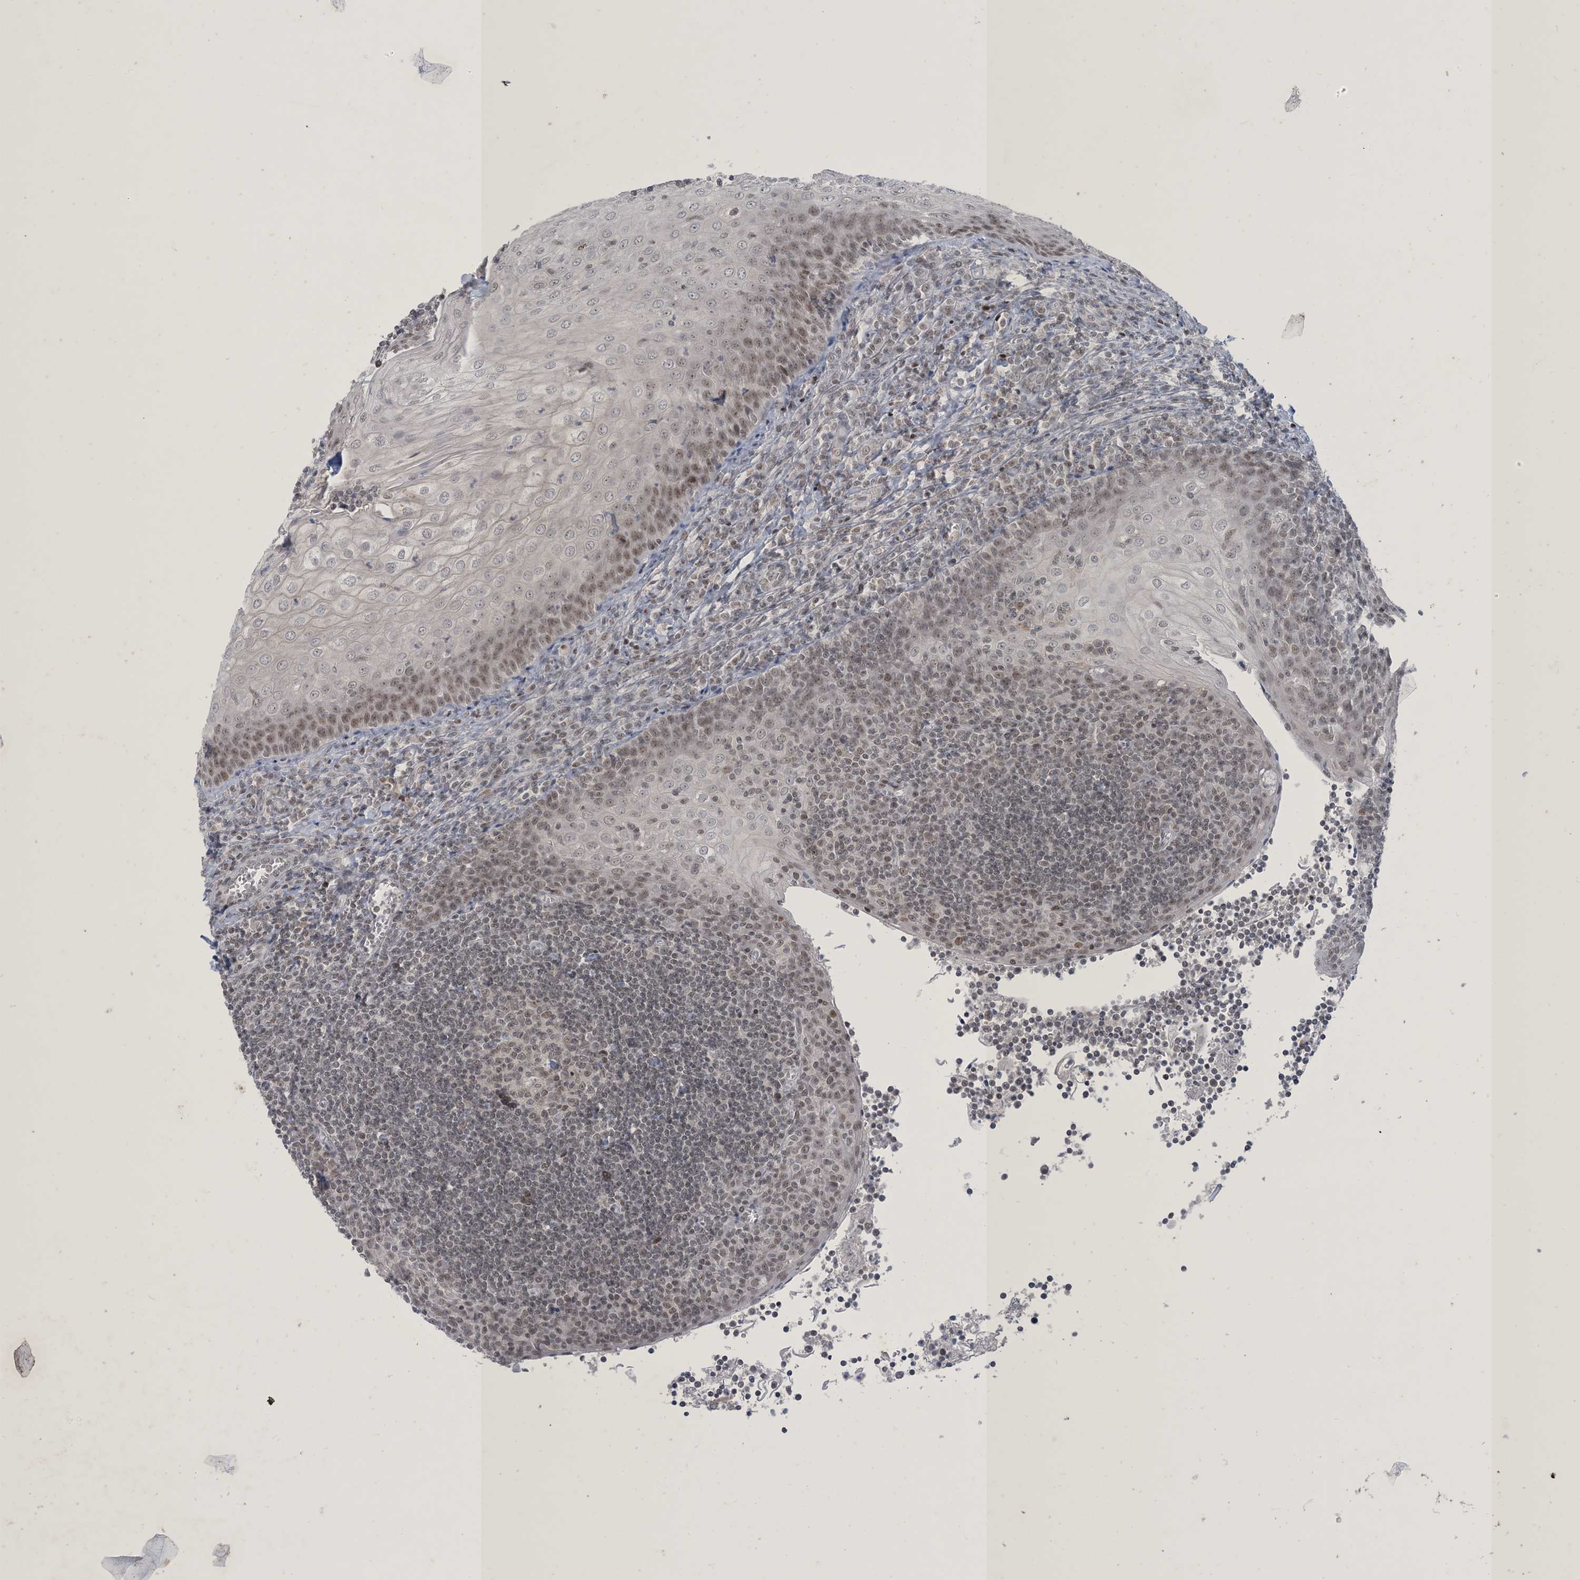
{"staining": {"intensity": "weak", "quantity": "<25%", "location": "nuclear"}, "tissue": "tonsil", "cell_type": "Germinal center cells", "image_type": "normal", "snomed": [{"axis": "morphology", "description": "Normal tissue, NOS"}, {"axis": "topography", "description": "Tonsil"}], "caption": "Germinal center cells show no significant staining in unremarkable tonsil. (DAB immunohistochemistry with hematoxylin counter stain).", "gene": "ZNF674", "patient": {"sex": "male", "age": 27}}